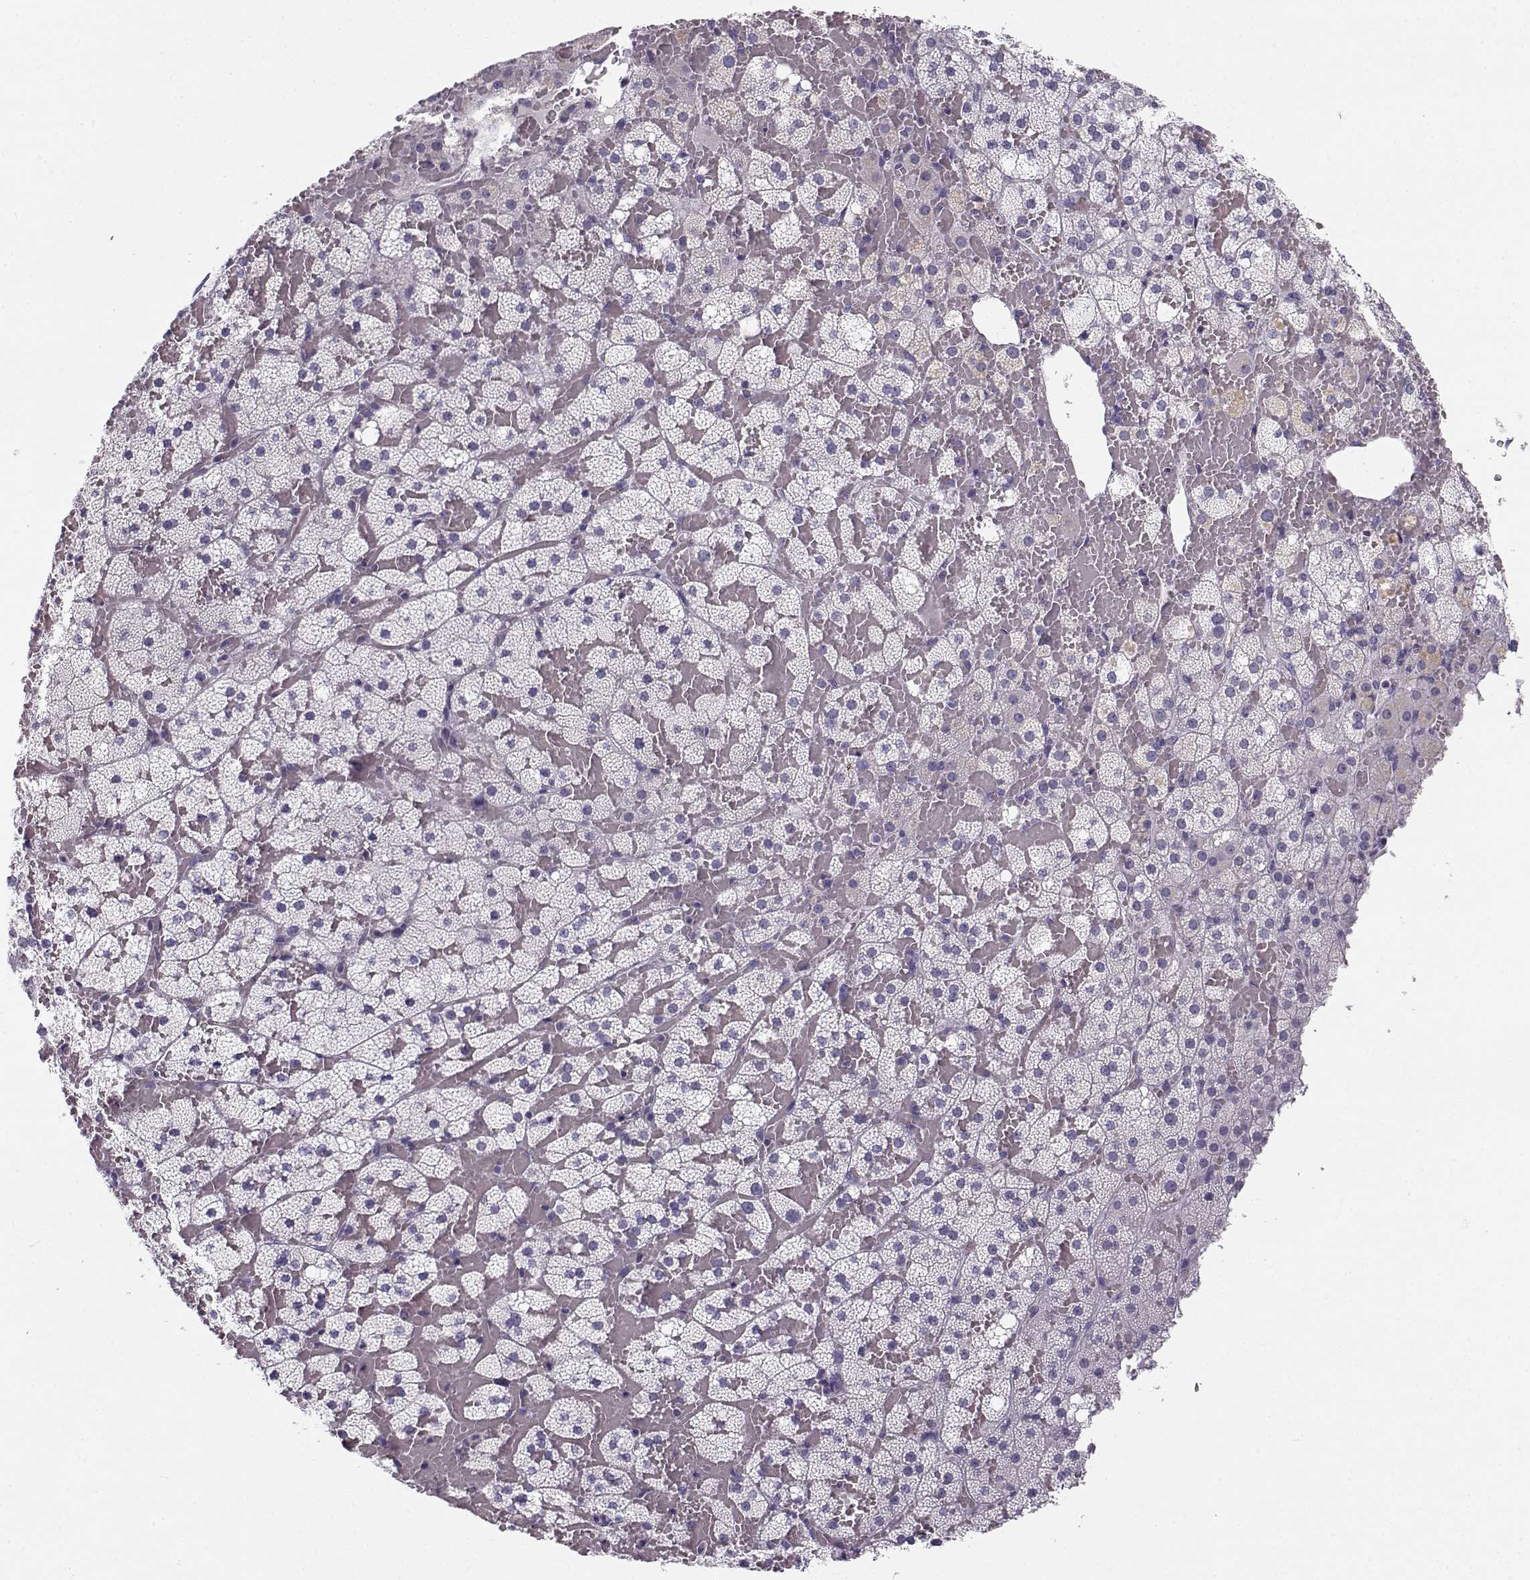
{"staining": {"intensity": "negative", "quantity": "none", "location": "none"}, "tissue": "adrenal gland", "cell_type": "Glandular cells", "image_type": "normal", "snomed": [{"axis": "morphology", "description": "Normal tissue, NOS"}, {"axis": "topography", "description": "Adrenal gland"}], "caption": "DAB (3,3'-diaminobenzidine) immunohistochemical staining of normal adrenal gland demonstrates no significant staining in glandular cells.", "gene": "MYO1A", "patient": {"sex": "male", "age": 53}}